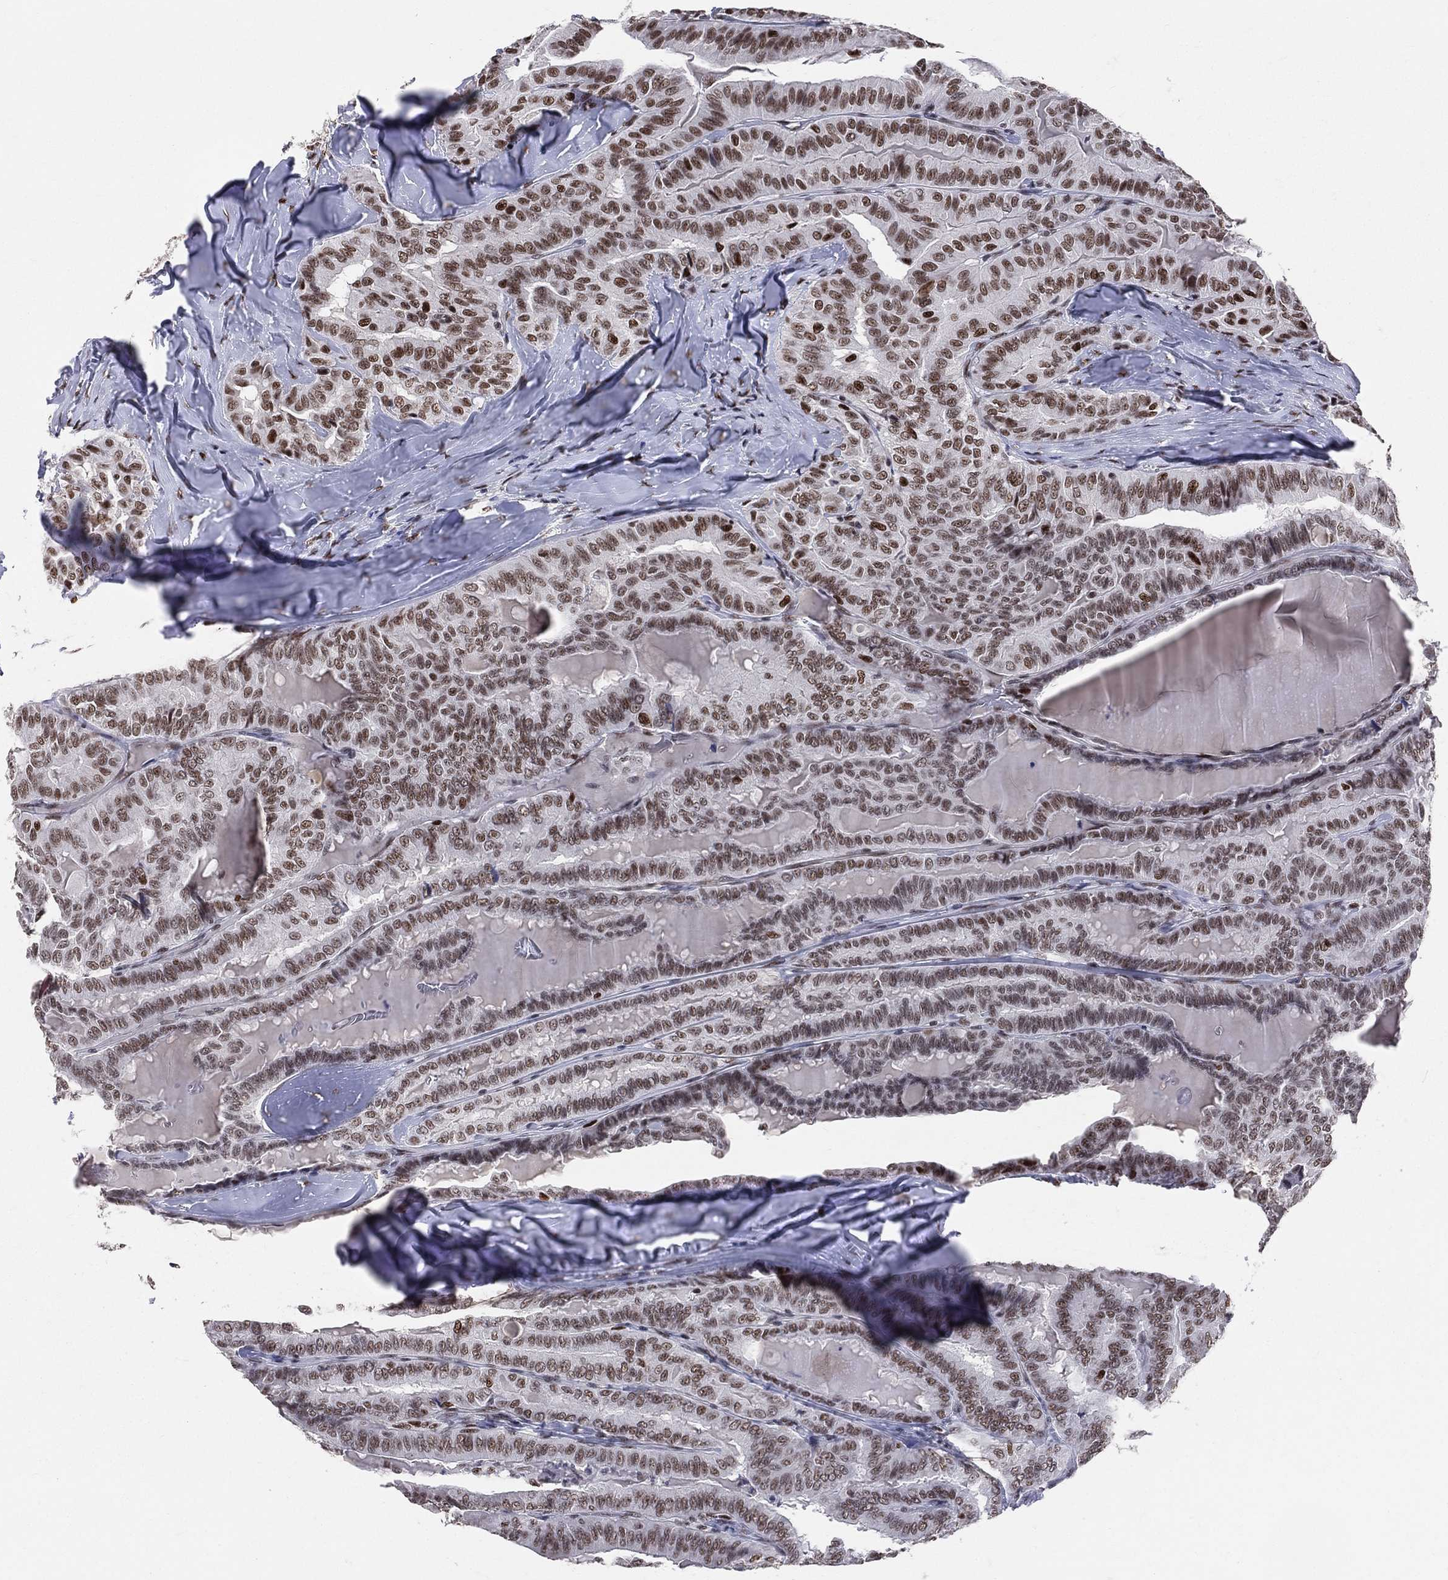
{"staining": {"intensity": "strong", "quantity": "25%-75%", "location": "nuclear"}, "tissue": "thyroid cancer", "cell_type": "Tumor cells", "image_type": "cancer", "snomed": [{"axis": "morphology", "description": "Papillary adenocarcinoma, NOS"}, {"axis": "topography", "description": "Thyroid gland"}], "caption": "This micrograph demonstrates IHC staining of papillary adenocarcinoma (thyroid), with high strong nuclear expression in approximately 25%-75% of tumor cells.", "gene": "CDK7", "patient": {"sex": "female", "age": 68}}